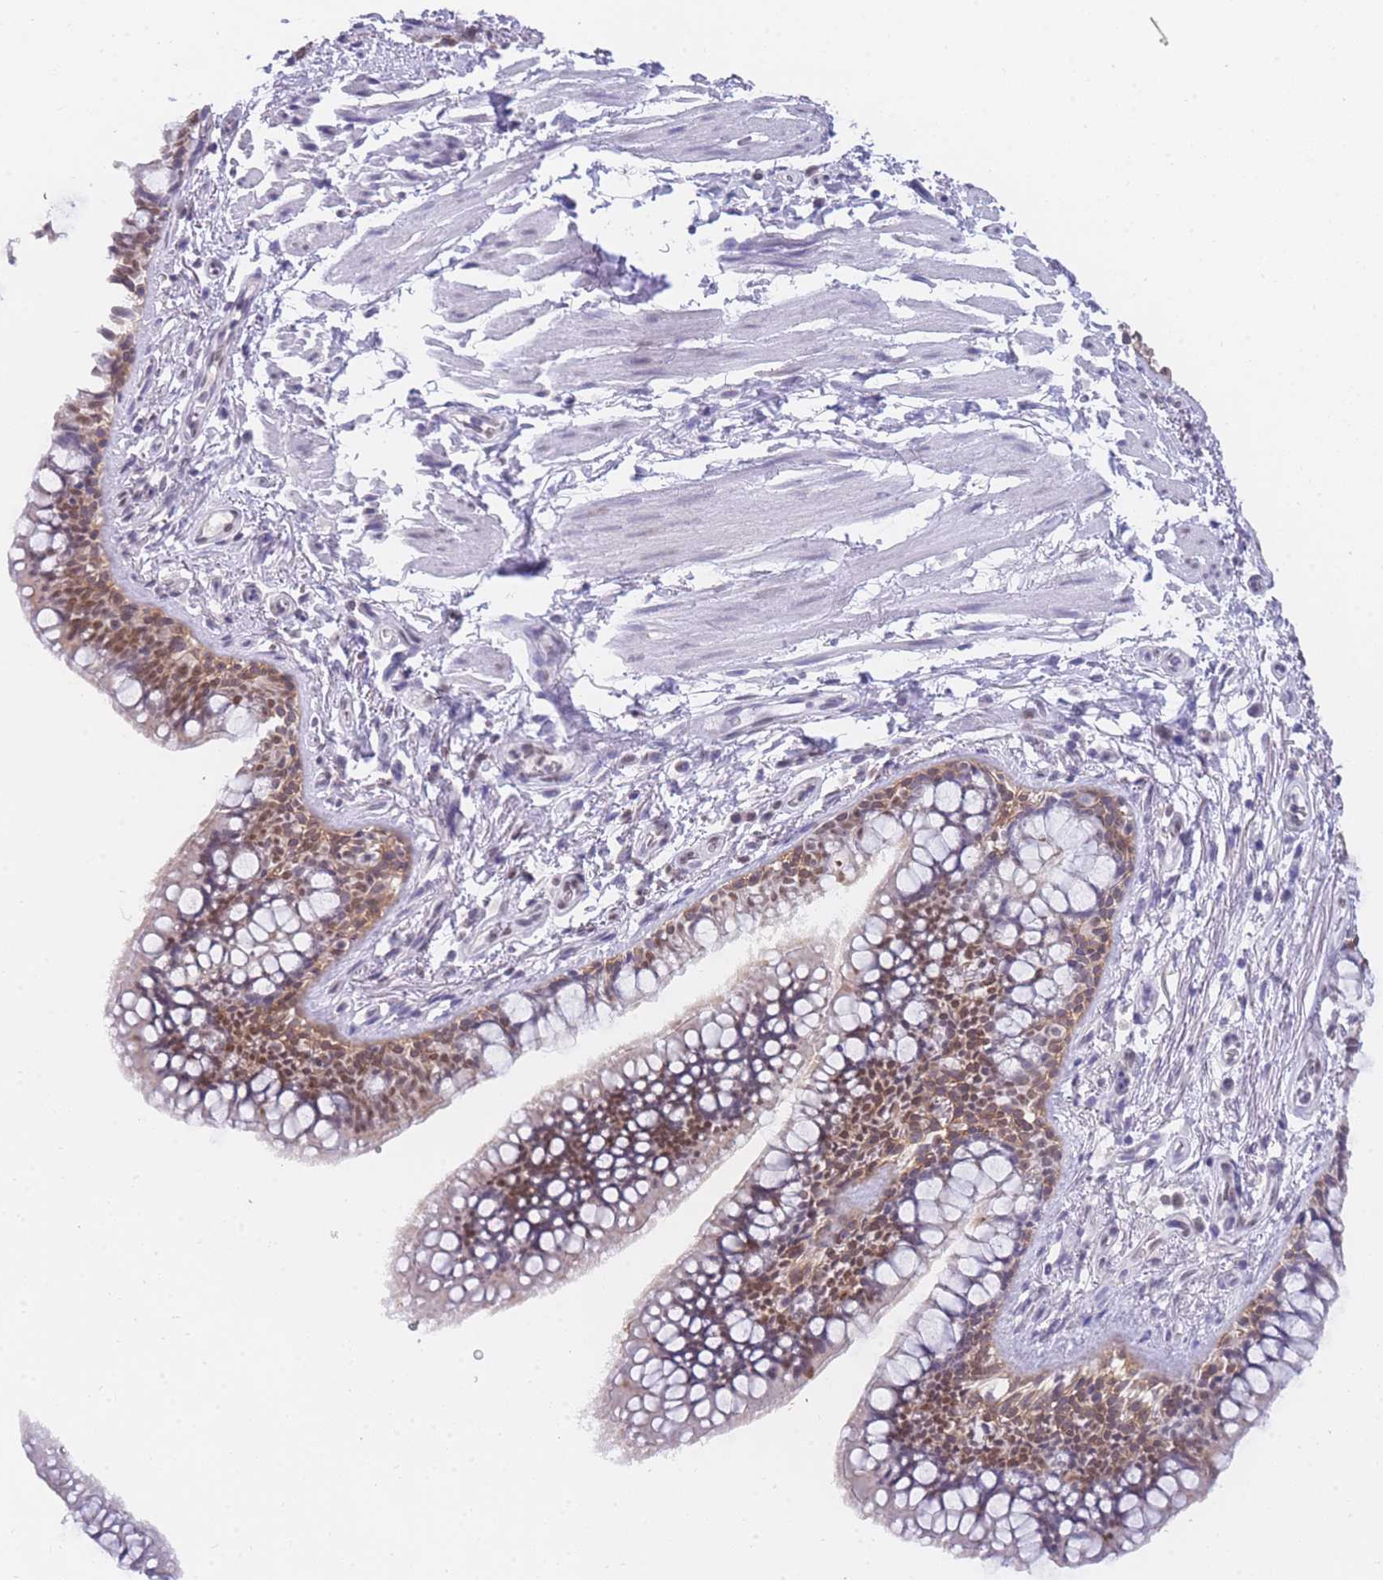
{"staining": {"intensity": "moderate", "quantity": "25%-75%", "location": "cytoplasmic/membranous,nuclear"}, "tissue": "bronchus", "cell_type": "Respiratory epithelial cells", "image_type": "normal", "snomed": [{"axis": "morphology", "description": "Normal tissue, NOS"}, {"axis": "morphology", "description": "Neoplasm, uncertain whether benign or malignant"}, {"axis": "topography", "description": "Bronchus"}, {"axis": "topography", "description": "Lung"}], "caption": "Bronchus stained with IHC reveals moderate cytoplasmic/membranous,nuclear staining in about 25%-75% of respiratory epithelial cells.", "gene": "FRAT2", "patient": {"sex": "male", "age": 55}}